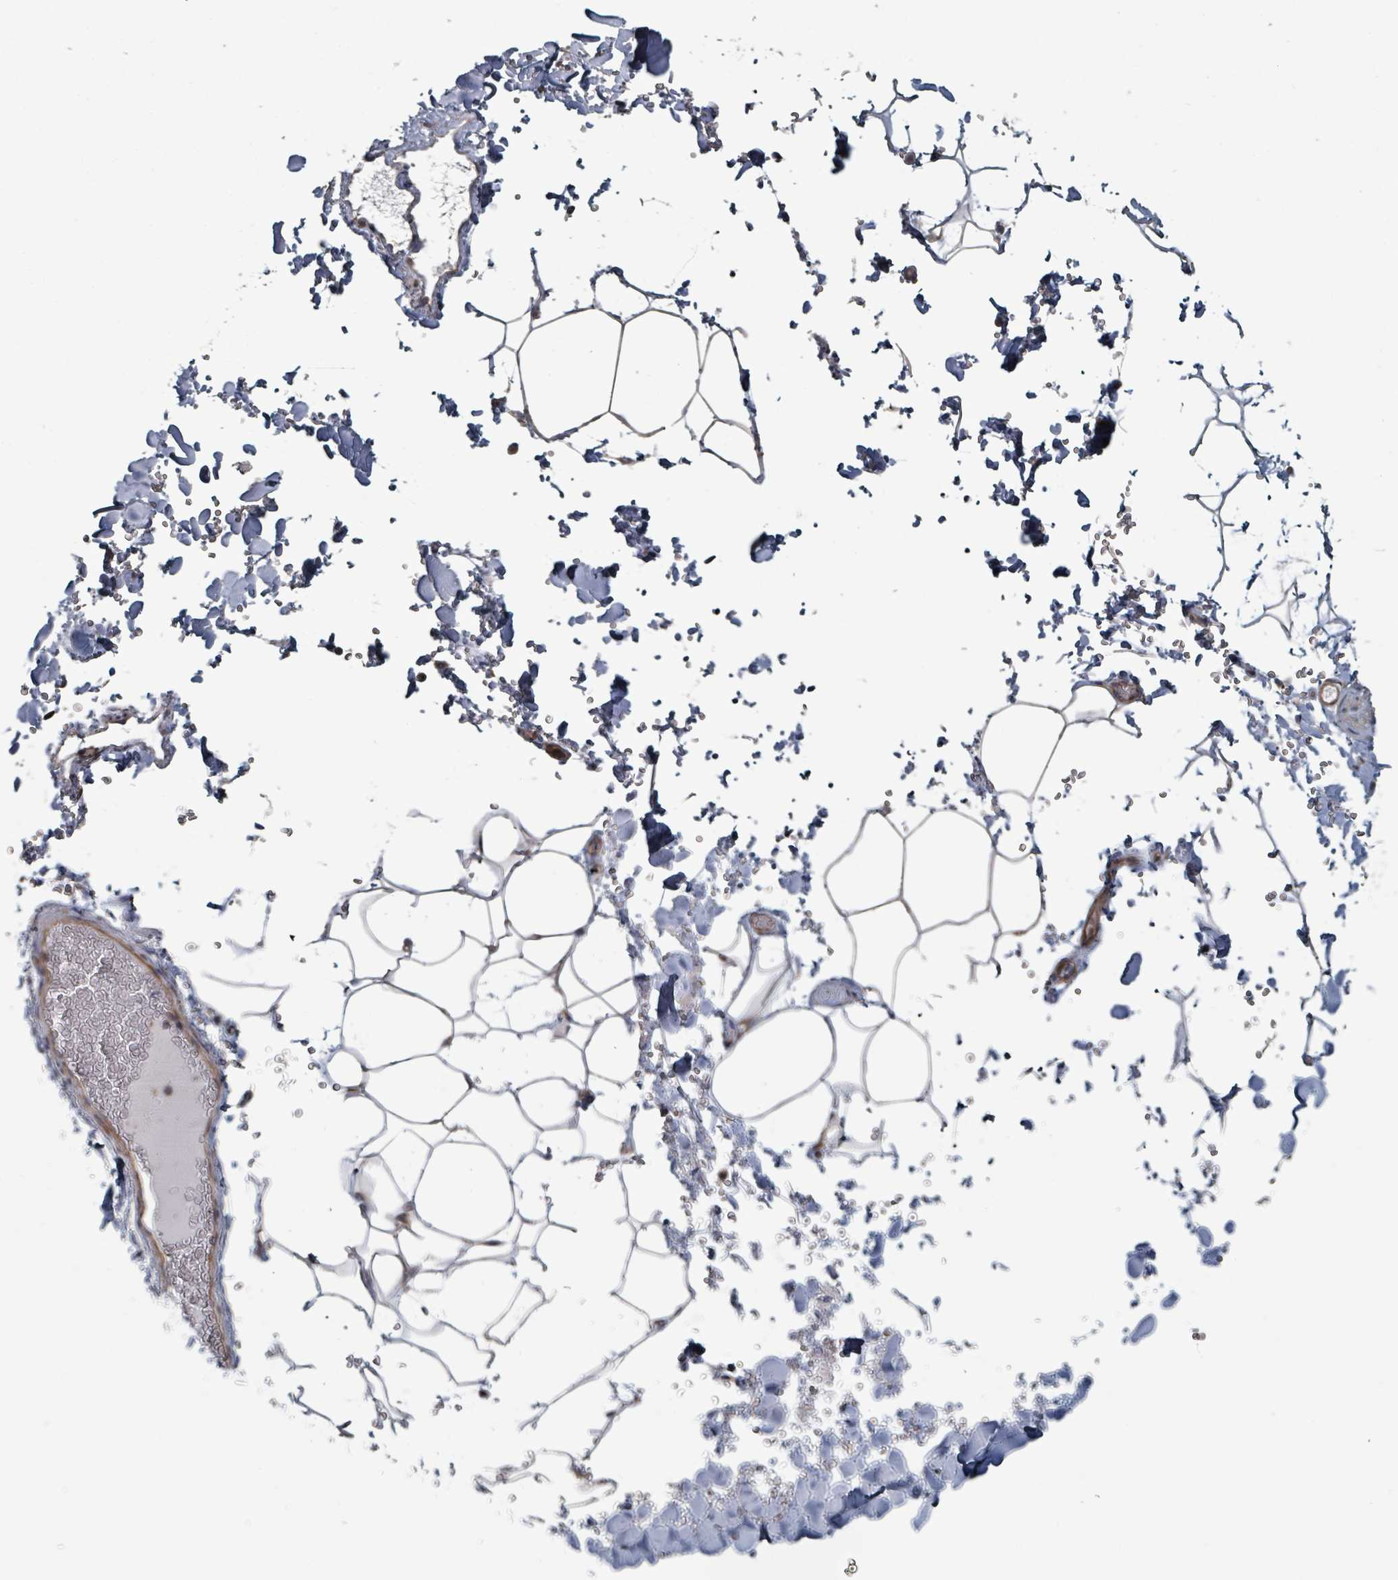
{"staining": {"intensity": "negative", "quantity": "none", "location": "none"}, "tissue": "adipose tissue", "cell_type": "Adipocytes", "image_type": "normal", "snomed": [{"axis": "morphology", "description": "Normal tissue, NOS"}, {"axis": "topography", "description": "Rectum"}, {"axis": "topography", "description": "Peripheral nerve tissue"}], "caption": "Immunohistochemistry histopathology image of benign adipose tissue stained for a protein (brown), which reveals no staining in adipocytes.", "gene": "MRPL4", "patient": {"sex": "female", "age": 69}}